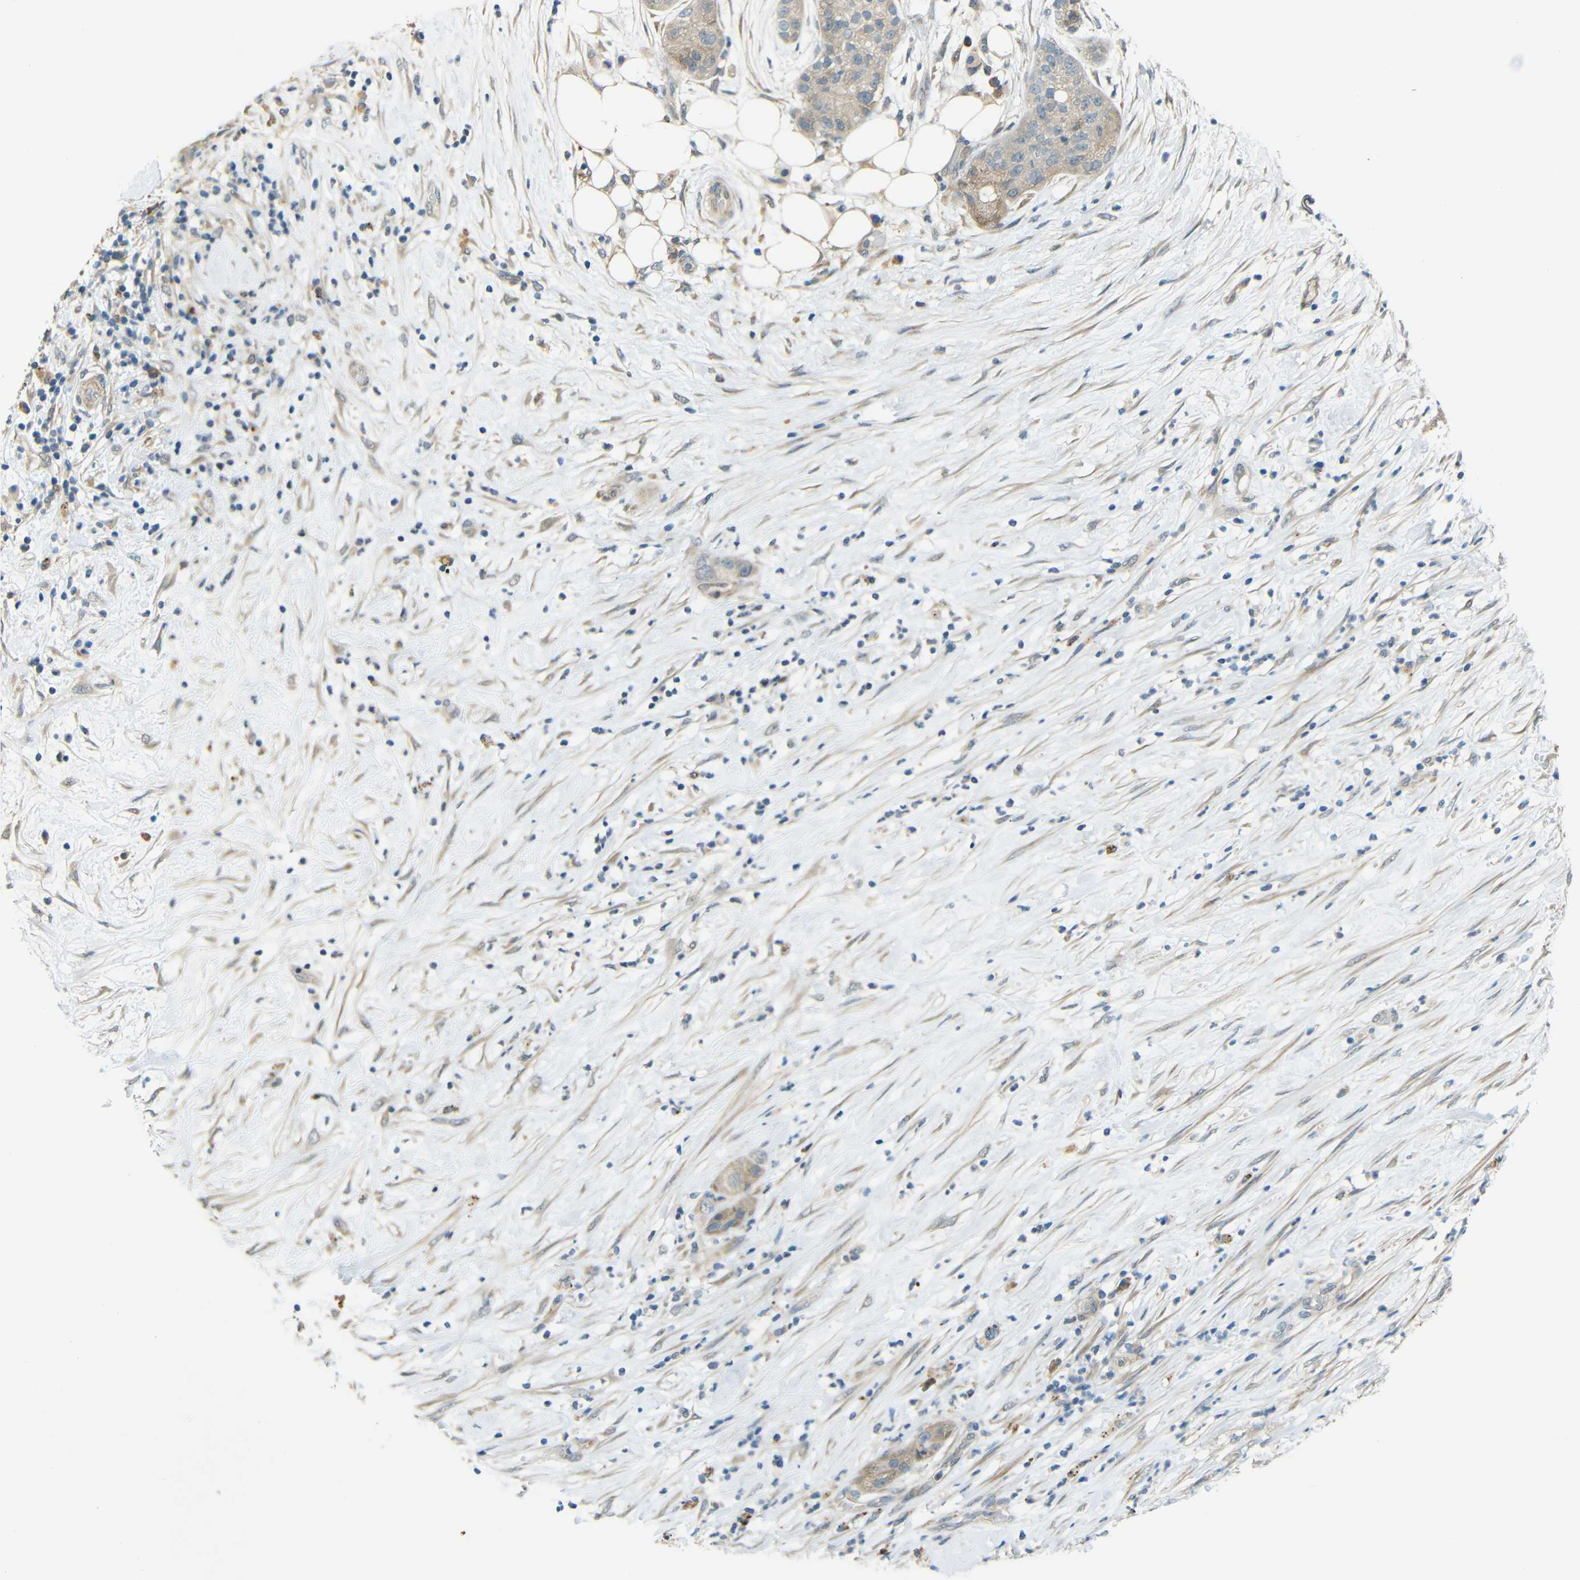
{"staining": {"intensity": "negative", "quantity": "none", "location": "none"}, "tissue": "pancreatic cancer", "cell_type": "Tumor cells", "image_type": "cancer", "snomed": [{"axis": "morphology", "description": "Adenocarcinoma, NOS"}, {"axis": "topography", "description": "Pancreas"}], "caption": "An immunohistochemistry photomicrograph of pancreatic cancer is shown. There is no staining in tumor cells of pancreatic cancer. (DAB immunohistochemistry, high magnification).", "gene": "FNDC3A", "patient": {"sex": "female", "age": 78}}